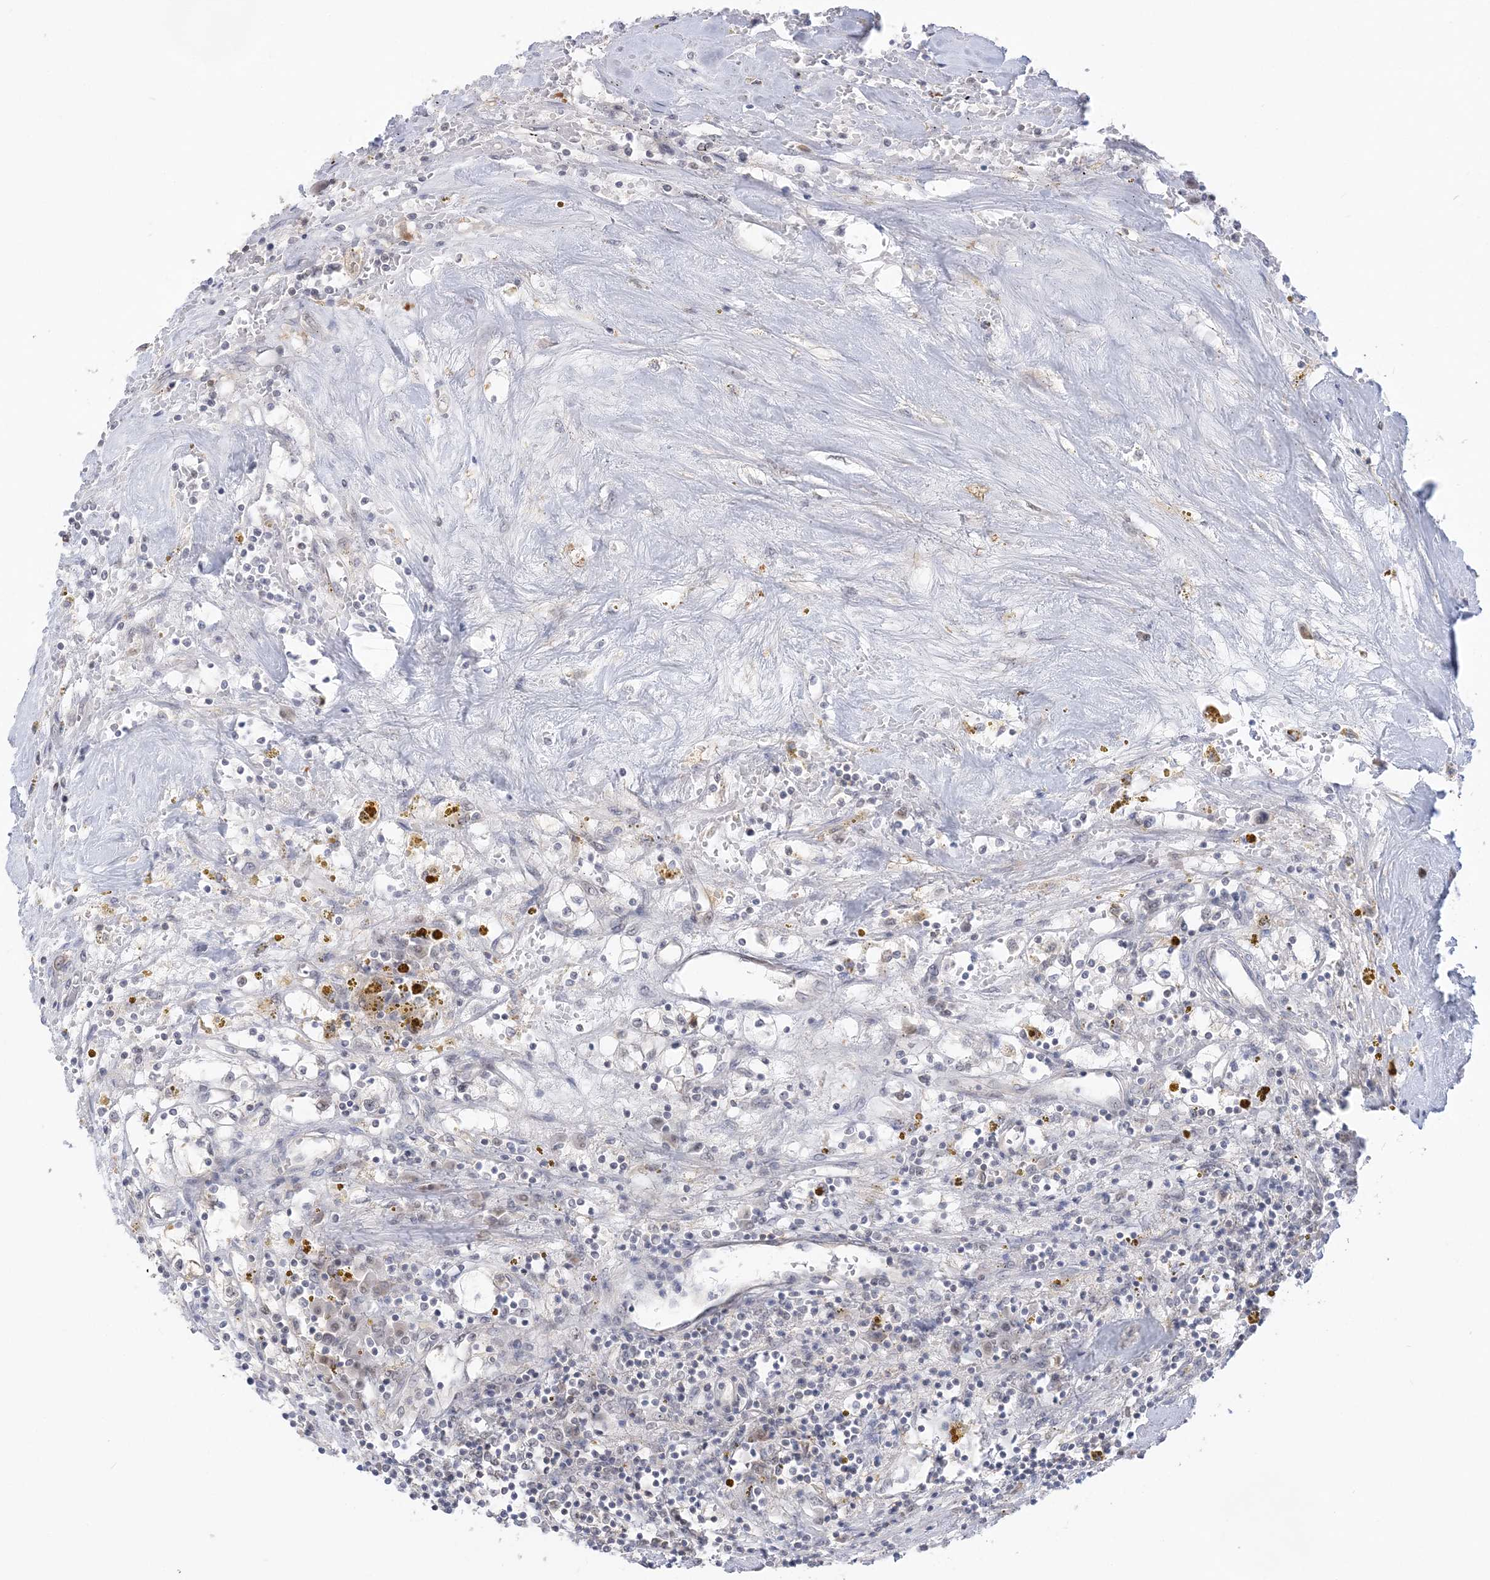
{"staining": {"intensity": "negative", "quantity": "none", "location": "none"}, "tissue": "renal cancer", "cell_type": "Tumor cells", "image_type": "cancer", "snomed": [{"axis": "morphology", "description": "Adenocarcinoma, NOS"}, {"axis": "topography", "description": "Kidney"}], "caption": "DAB (3,3'-diaminobenzidine) immunohistochemical staining of human adenocarcinoma (renal) shows no significant positivity in tumor cells.", "gene": "THADA", "patient": {"sex": "male", "age": 56}}